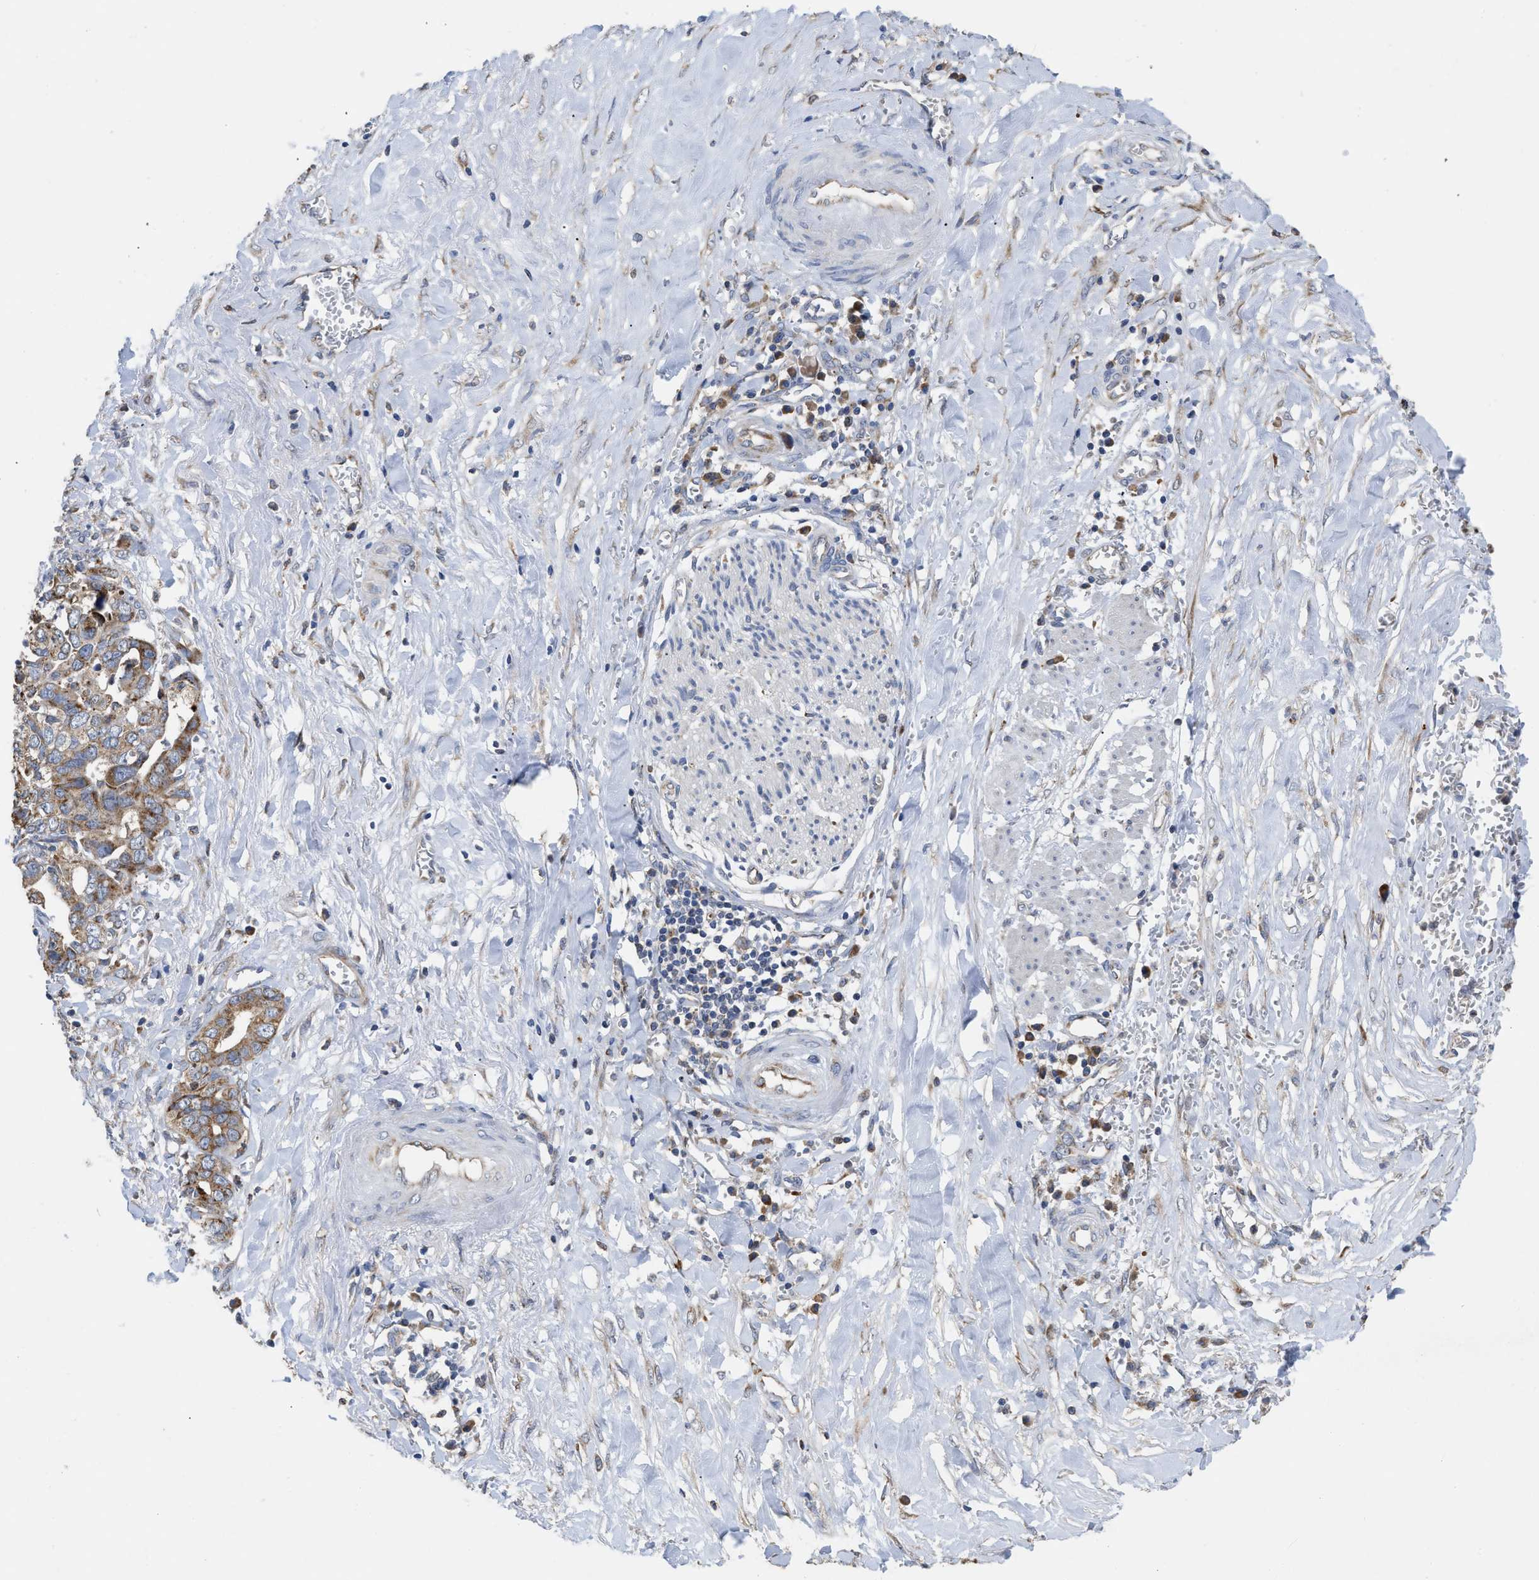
{"staining": {"intensity": "moderate", "quantity": ">75%", "location": "cytoplasmic/membranous"}, "tissue": "liver cancer", "cell_type": "Tumor cells", "image_type": "cancer", "snomed": [{"axis": "morphology", "description": "Cholangiocarcinoma"}, {"axis": "topography", "description": "Liver"}], "caption": "Immunohistochemical staining of human liver cancer (cholangiocarcinoma) displays medium levels of moderate cytoplasmic/membranous protein positivity in approximately >75% of tumor cells.", "gene": "AK2", "patient": {"sex": "female", "age": 79}}